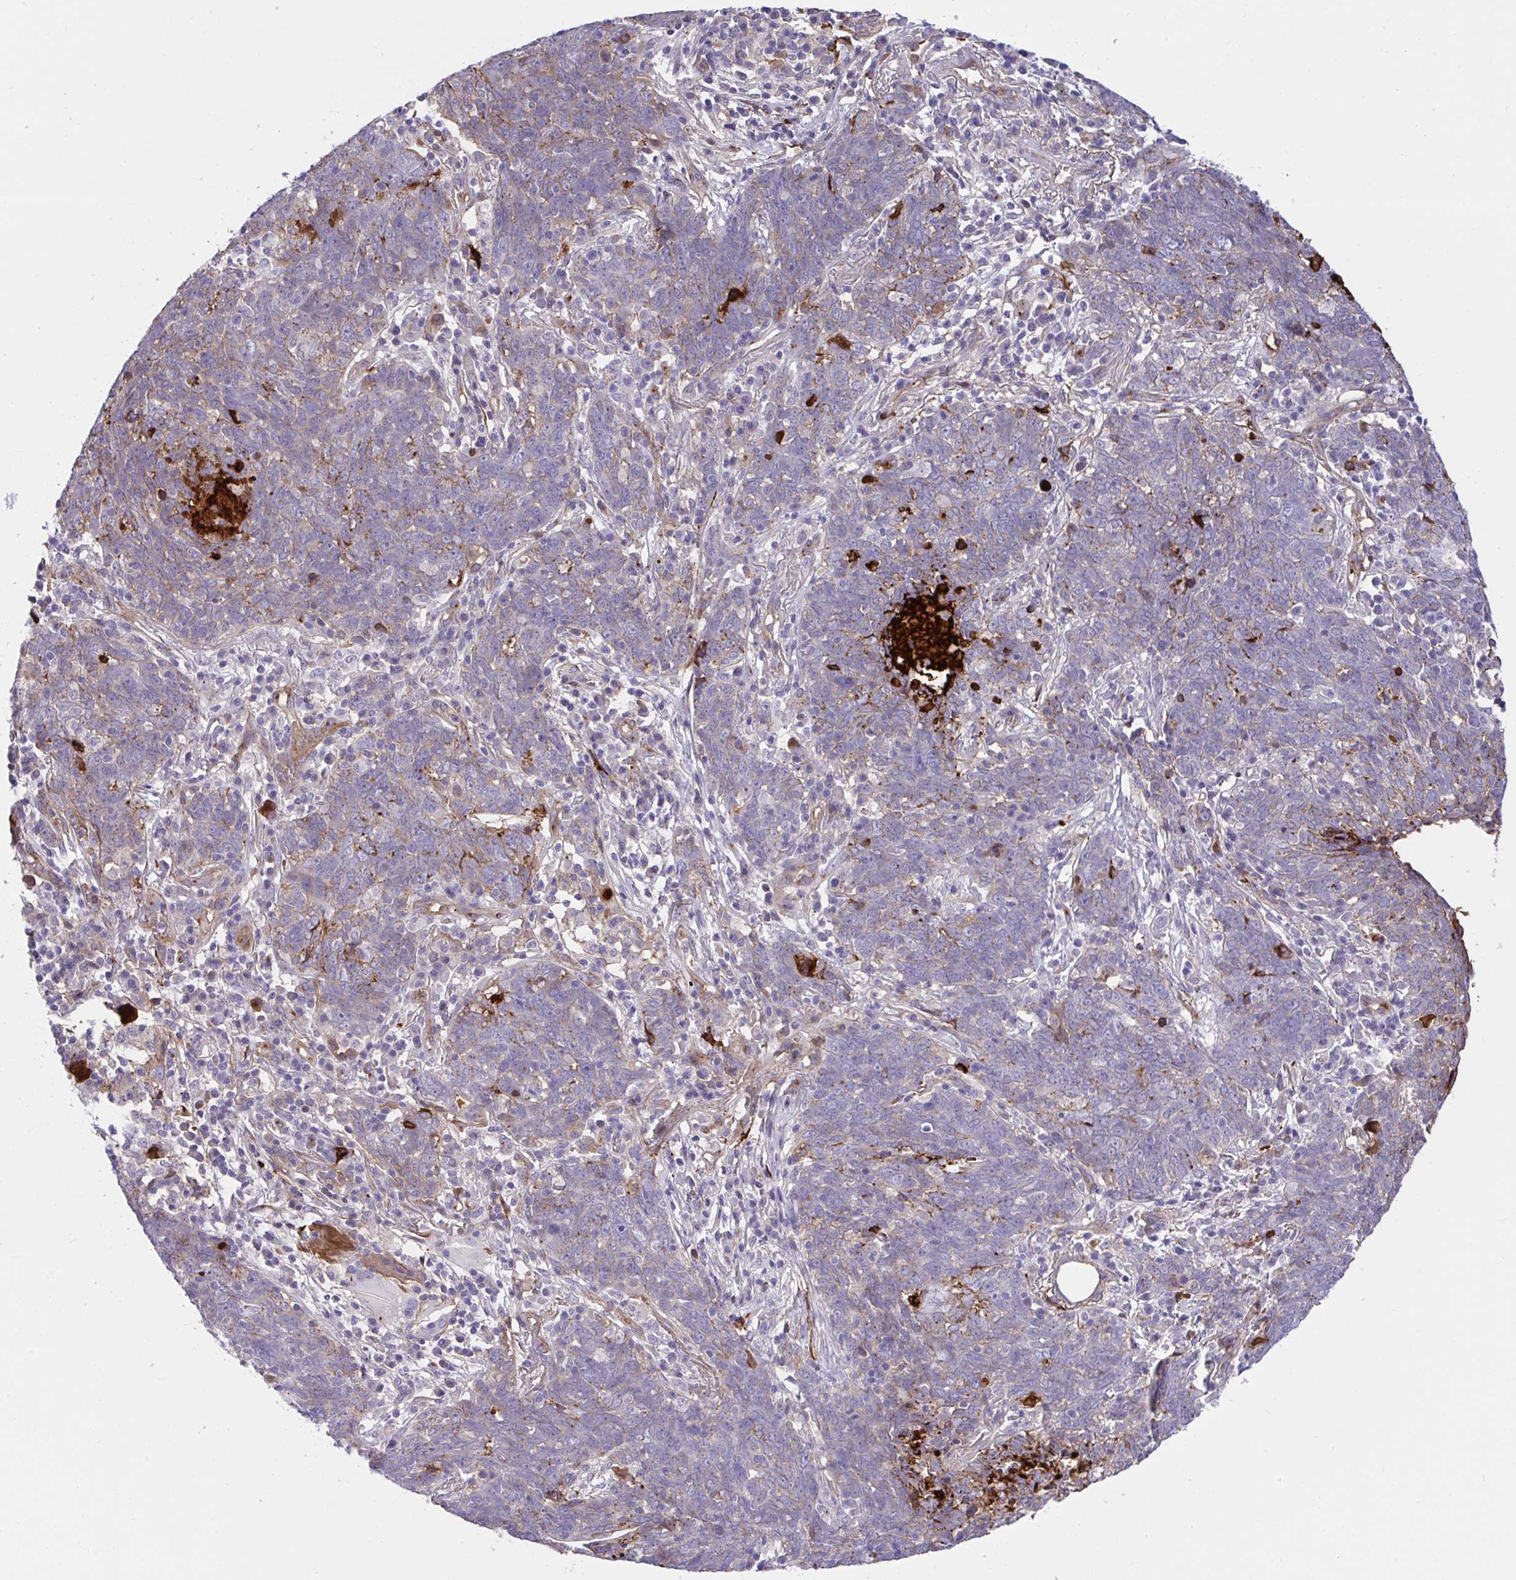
{"staining": {"intensity": "weak", "quantity": "<25%", "location": "cytoplasmic/membranous"}, "tissue": "lung cancer", "cell_type": "Tumor cells", "image_type": "cancer", "snomed": [{"axis": "morphology", "description": "Squamous cell carcinoma, NOS"}, {"axis": "topography", "description": "Lung"}], "caption": "IHC image of neoplastic tissue: human lung cancer (squamous cell carcinoma) stained with DAB demonstrates no significant protein positivity in tumor cells. (Brightfield microscopy of DAB immunohistochemistry at high magnification).", "gene": "F2", "patient": {"sex": "female", "age": 72}}